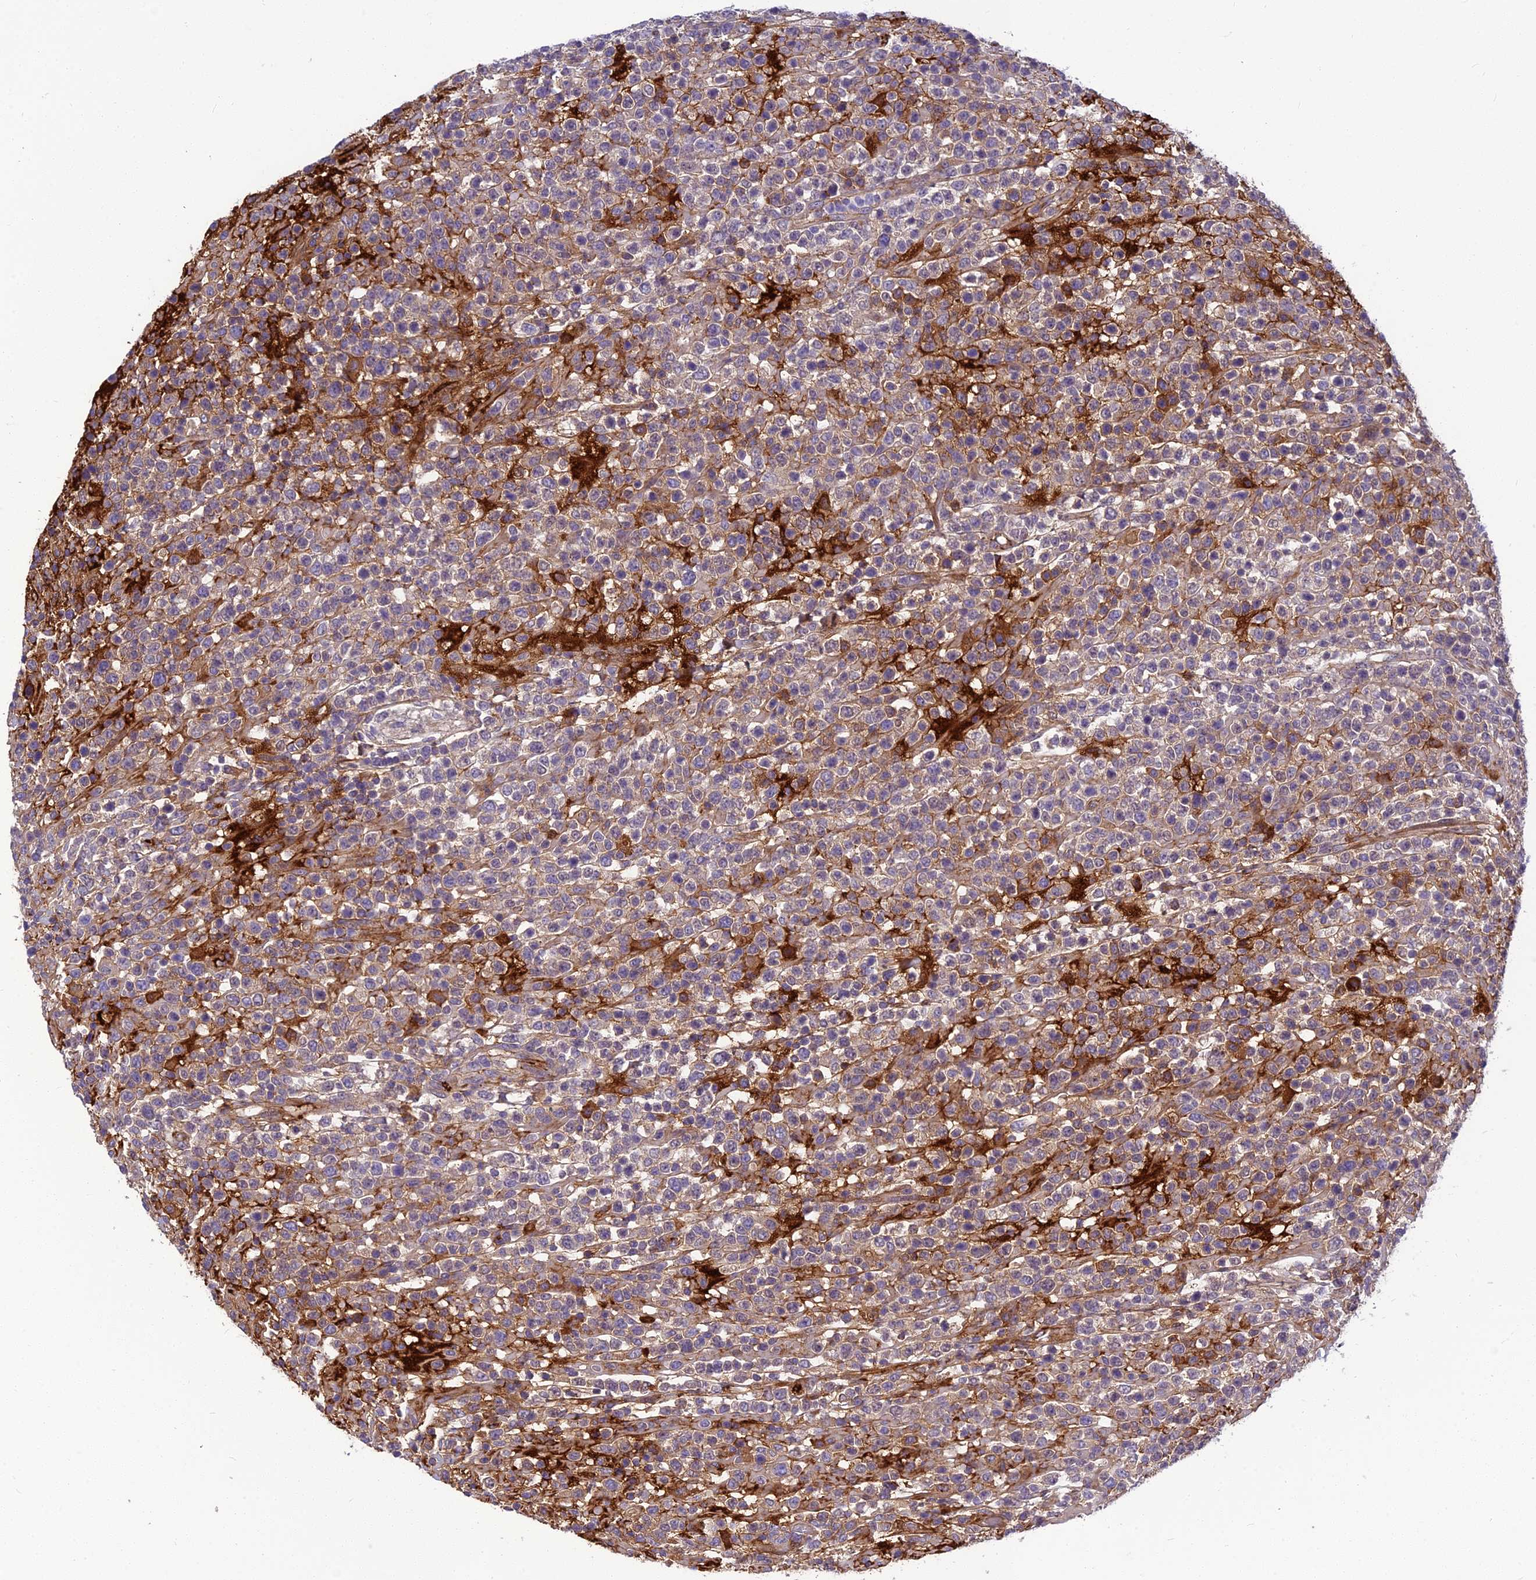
{"staining": {"intensity": "moderate", "quantity": "<25%", "location": "cytoplasmic/membranous"}, "tissue": "lymphoma", "cell_type": "Tumor cells", "image_type": "cancer", "snomed": [{"axis": "morphology", "description": "Malignant lymphoma, non-Hodgkin's type, High grade"}, {"axis": "topography", "description": "Colon"}], "caption": "Moderate cytoplasmic/membranous protein staining is appreciated in about <25% of tumor cells in high-grade malignant lymphoma, non-Hodgkin's type.", "gene": "CLEC11A", "patient": {"sex": "female", "age": 53}}